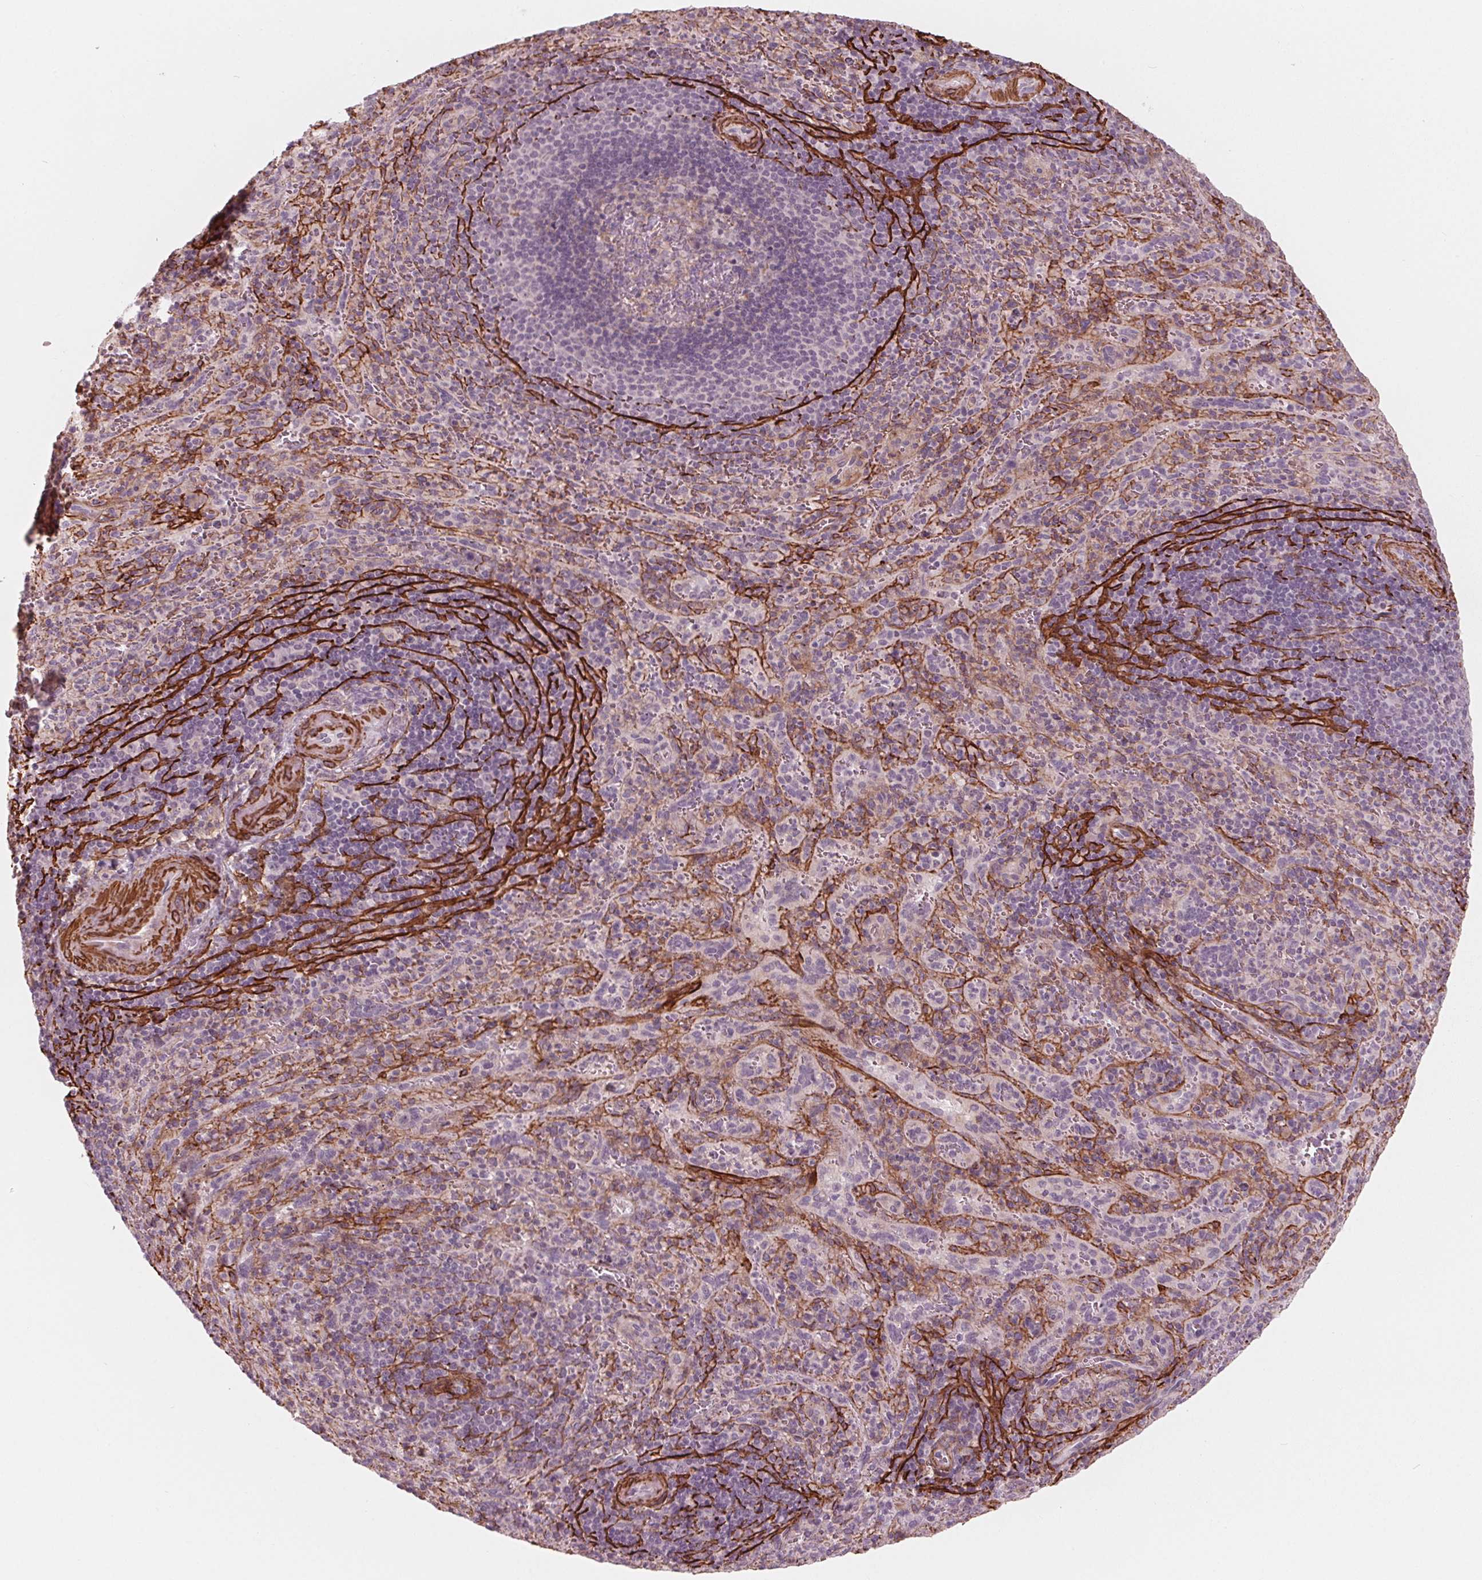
{"staining": {"intensity": "negative", "quantity": "none", "location": "none"}, "tissue": "spleen", "cell_type": "Cells in red pulp", "image_type": "normal", "snomed": [{"axis": "morphology", "description": "Normal tissue, NOS"}, {"axis": "topography", "description": "Spleen"}], "caption": "High magnification brightfield microscopy of benign spleen stained with DAB (brown) and counterstained with hematoxylin (blue): cells in red pulp show no significant staining.", "gene": "MIER3", "patient": {"sex": "male", "age": 57}}